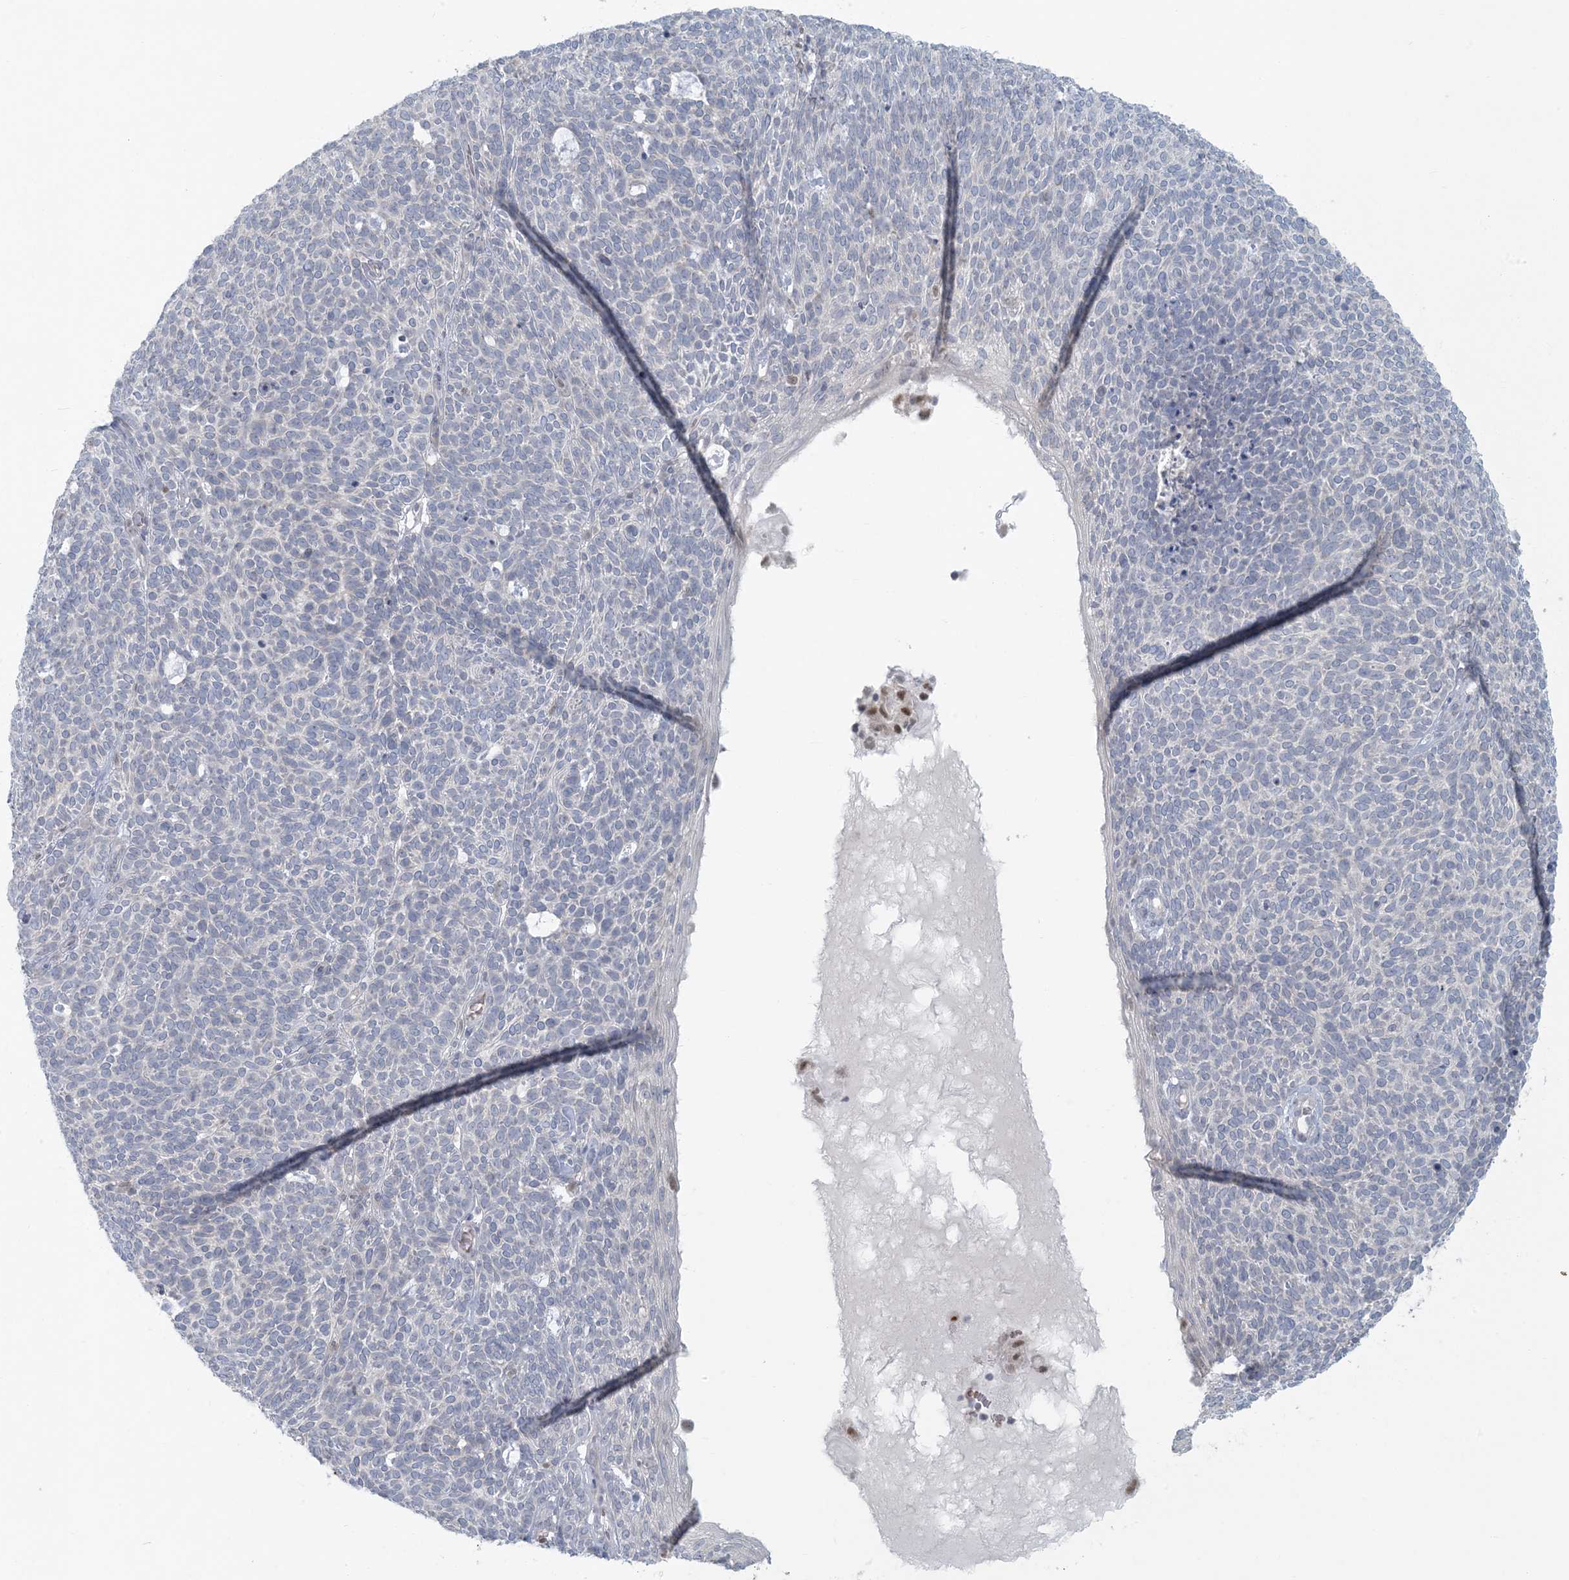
{"staining": {"intensity": "negative", "quantity": "none", "location": "none"}, "tissue": "skin cancer", "cell_type": "Tumor cells", "image_type": "cancer", "snomed": [{"axis": "morphology", "description": "Squamous cell carcinoma, NOS"}, {"axis": "topography", "description": "Skin"}], "caption": "Immunohistochemical staining of skin squamous cell carcinoma displays no significant positivity in tumor cells. (Brightfield microscopy of DAB IHC at high magnification).", "gene": "CTDNEP1", "patient": {"sex": "female", "age": 90}}